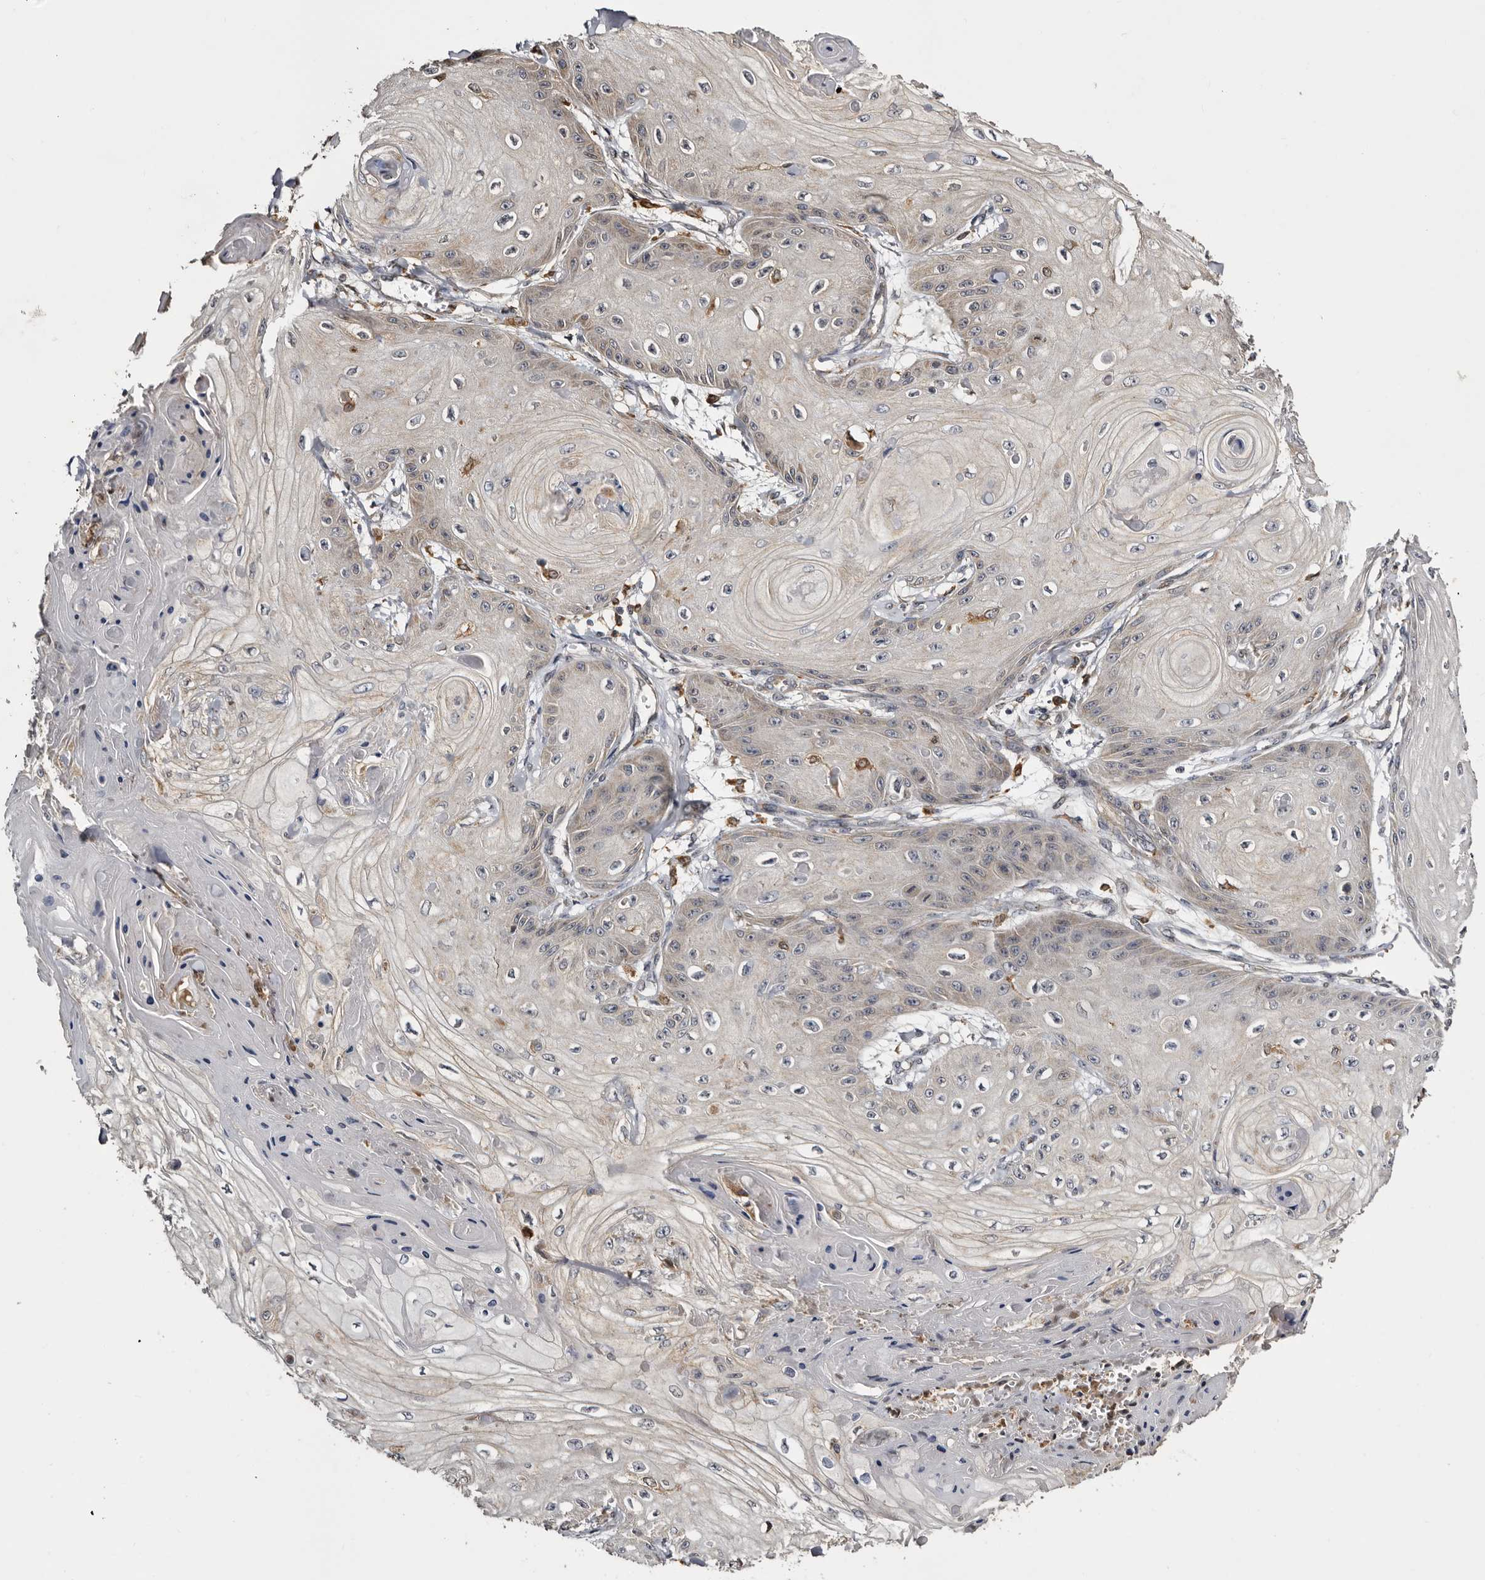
{"staining": {"intensity": "negative", "quantity": "none", "location": "none"}, "tissue": "skin cancer", "cell_type": "Tumor cells", "image_type": "cancer", "snomed": [{"axis": "morphology", "description": "Squamous cell carcinoma, NOS"}, {"axis": "topography", "description": "Skin"}], "caption": "IHC micrograph of neoplastic tissue: human squamous cell carcinoma (skin) stained with DAB (3,3'-diaminobenzidine) demonstrates no significant protein expression in tumor cells. The staining was performed using DAB (3,3'-diaminobenzidine) to visualize the protein expression in brown, while the nuclei were stained in blue with hematoxylin (Magnification: 20x).", "gene": "INKA2", "patient": {"sex": "male", "age": 74}}